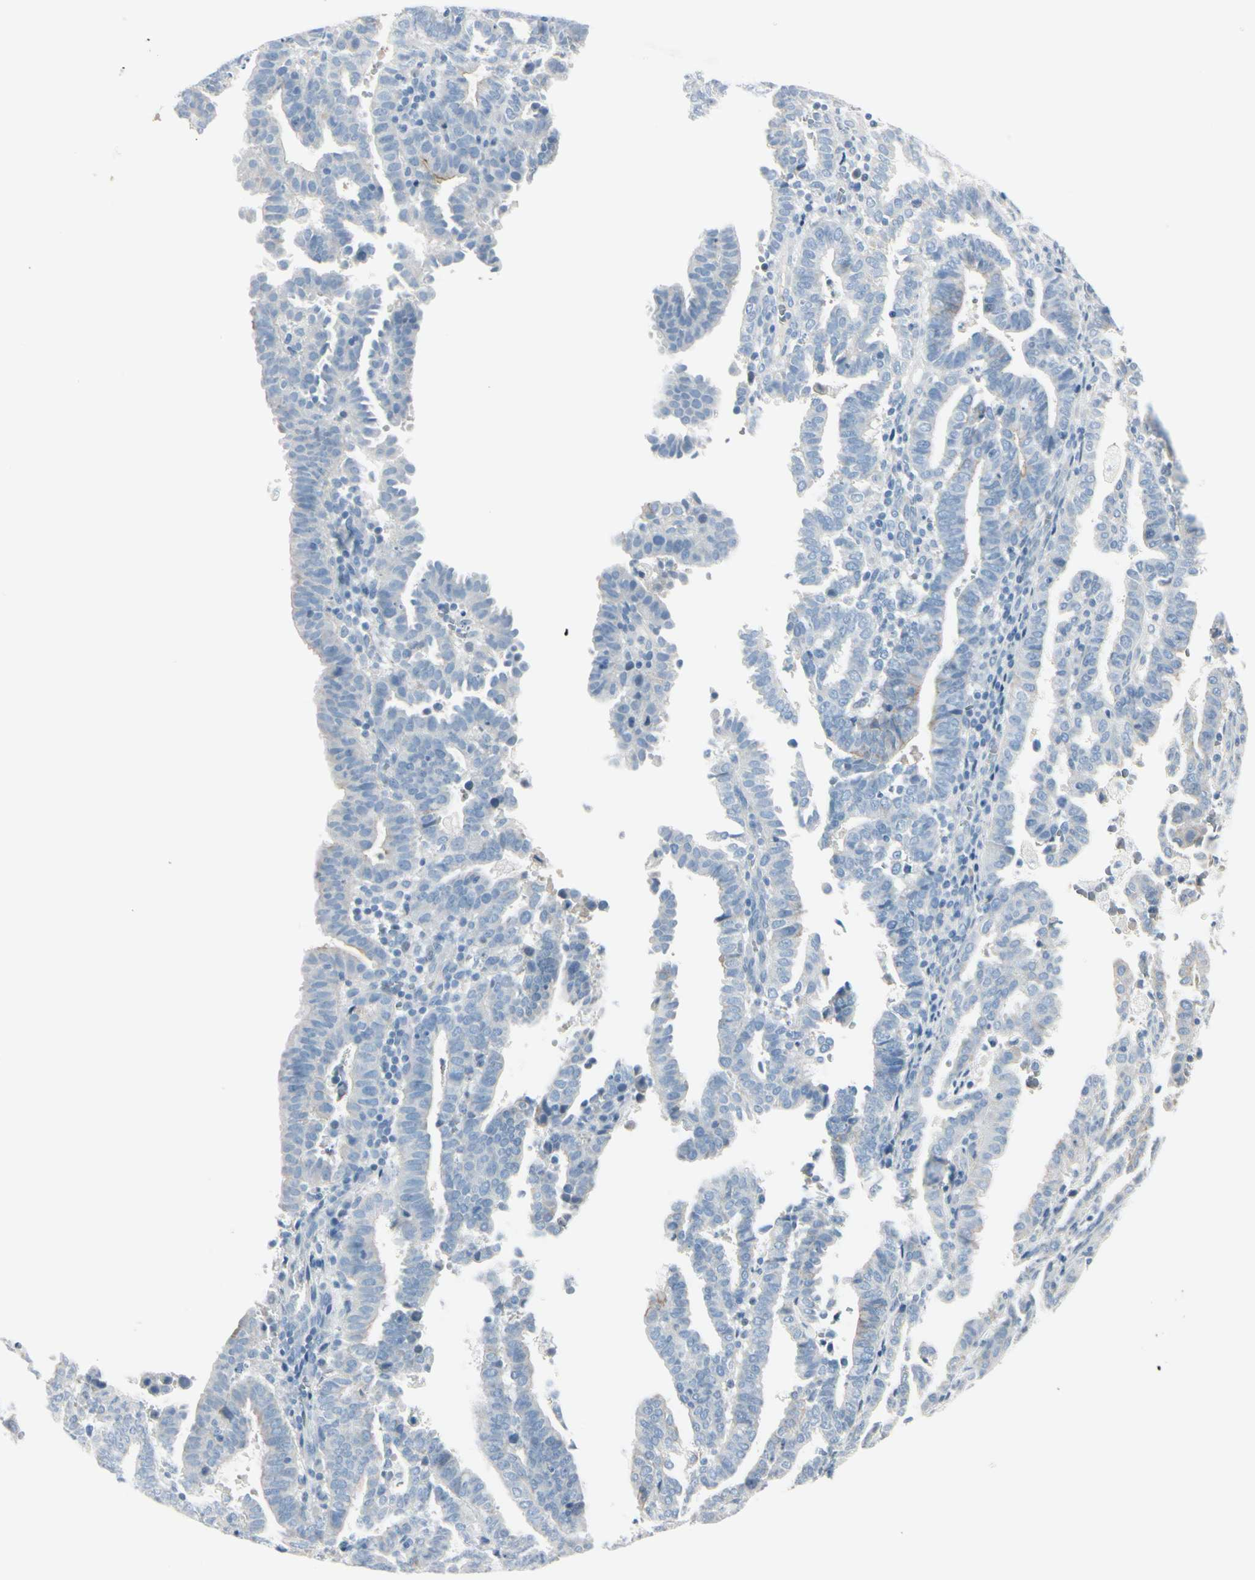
{"staining": {"intensity": "negative", "quantity": "none", "location": "none"}, "tissue": "endometrial cancer", "cell_type": "Tumor cells", "image_type": "cancer", "snomed": [{"axis": "morphology", "description": "Adenocarcinoma, NOS"}, {"axis": "topography", "description": "Uterus"}], "caption": "This is a micrograph of IHC staining of endometrial cancer (adenocarcinoma), which shows no staining in tumor cells. (Stains: DAB IHC with hematoxylin counter stain, Microscopy: brightfield microscopy at high magnification).", "gene": "CDHR5", "patient": {"sex": "female", "age": 83}}